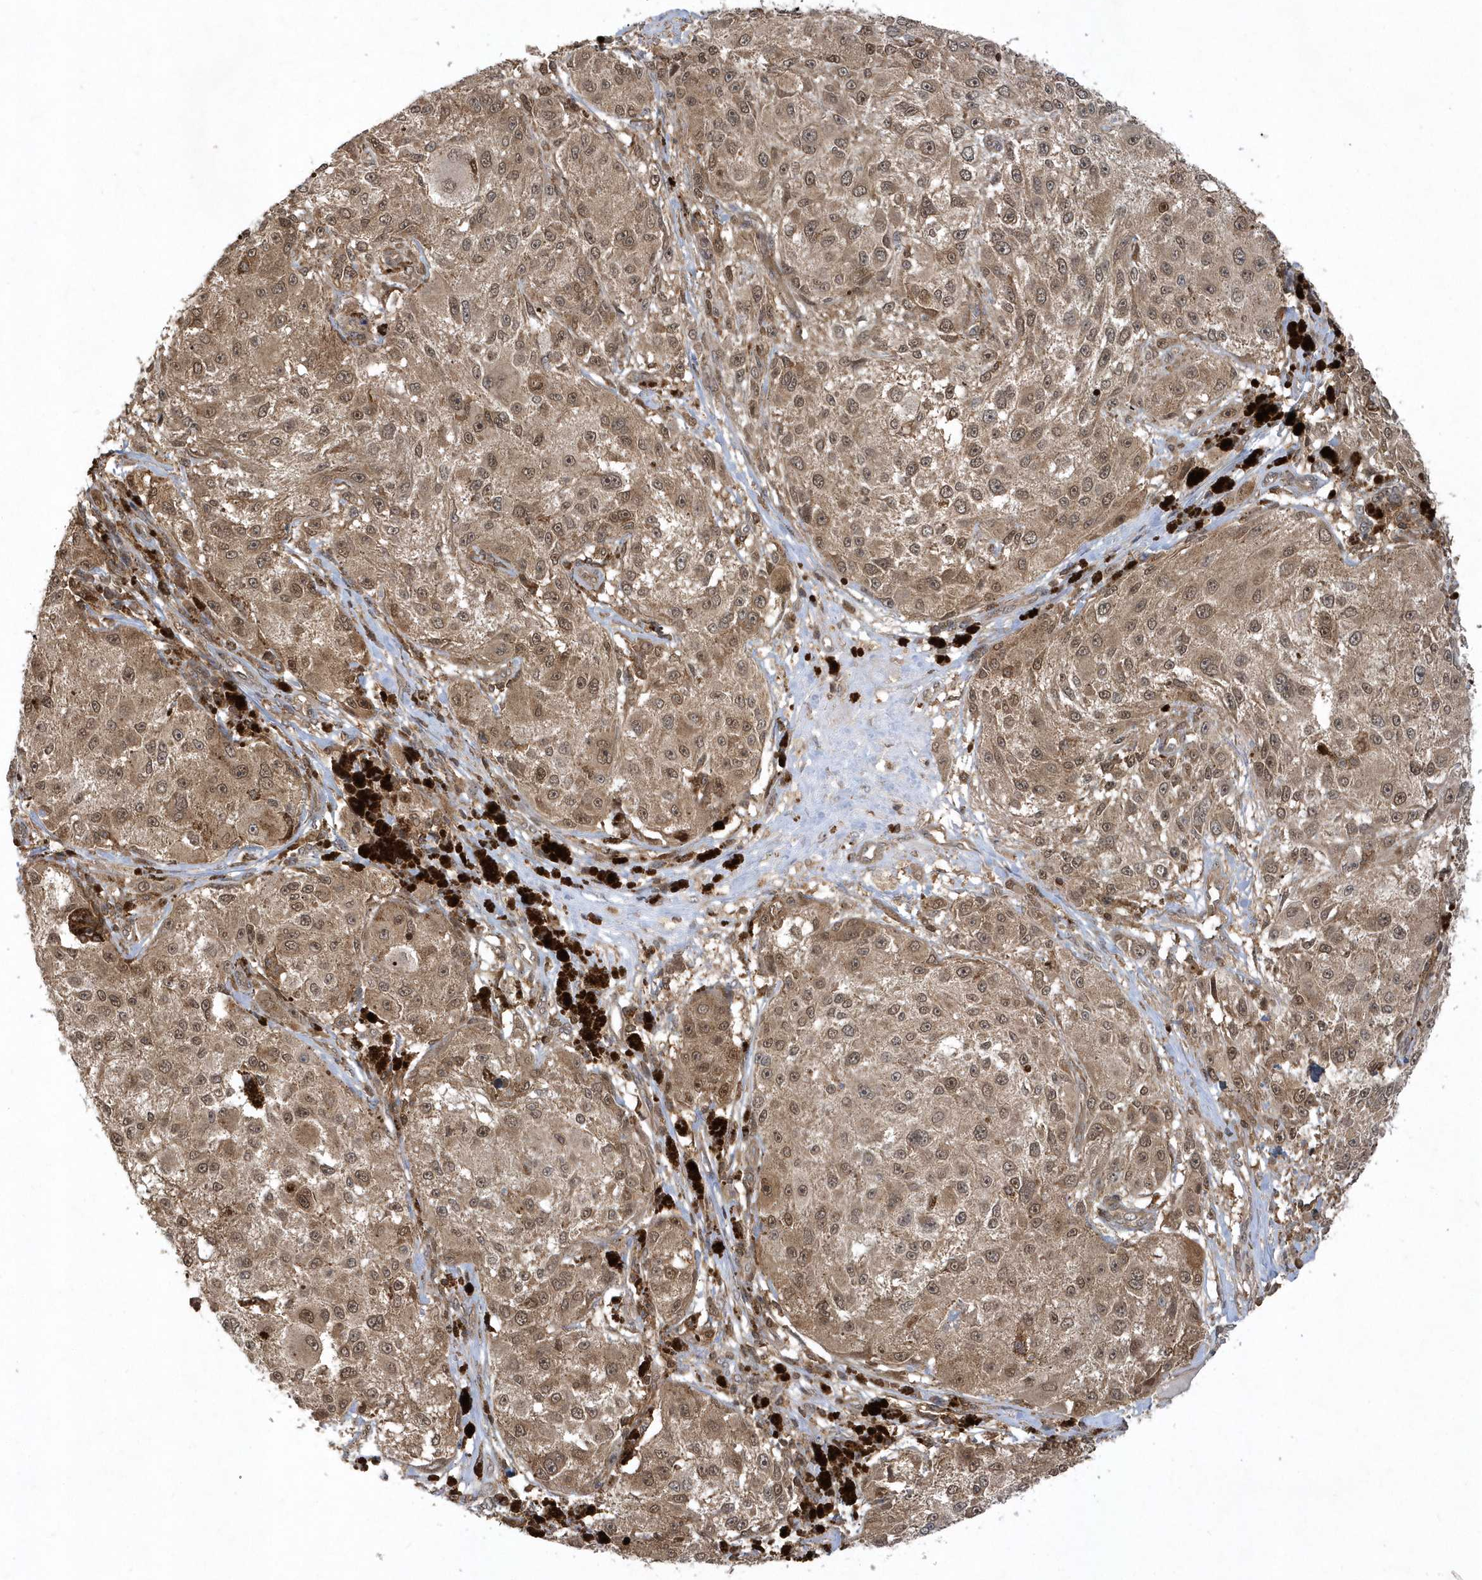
{"staining": {"intensity": "moderate", "quantity": ">75%", "location": "cytoplasmic/membranous,nuclear"}, "tissue": "melanoma", "cell_type": "Tumor cells", "image_type": "cancer", "snomed": [{"axis": "morphology", "description": "Necrosis, NOS"}, {"axis": "morphology", "description": "Malignant melanoma, NOS"}, {"axis": "topography", "description": "Skin"}], "caption": "Immunohistochemistry (DAB) staining of human melanoma reveals moderate cytoplasmic/membranous and nuclear protein staining in approximately >75% of tumor cells. (Stains: DAB in brown, nuclei in blue, Microscopy: brightfield microscopy at high magnification).", "gene": "ACYP1", "patient": {"sex": "female", "age": 87}}